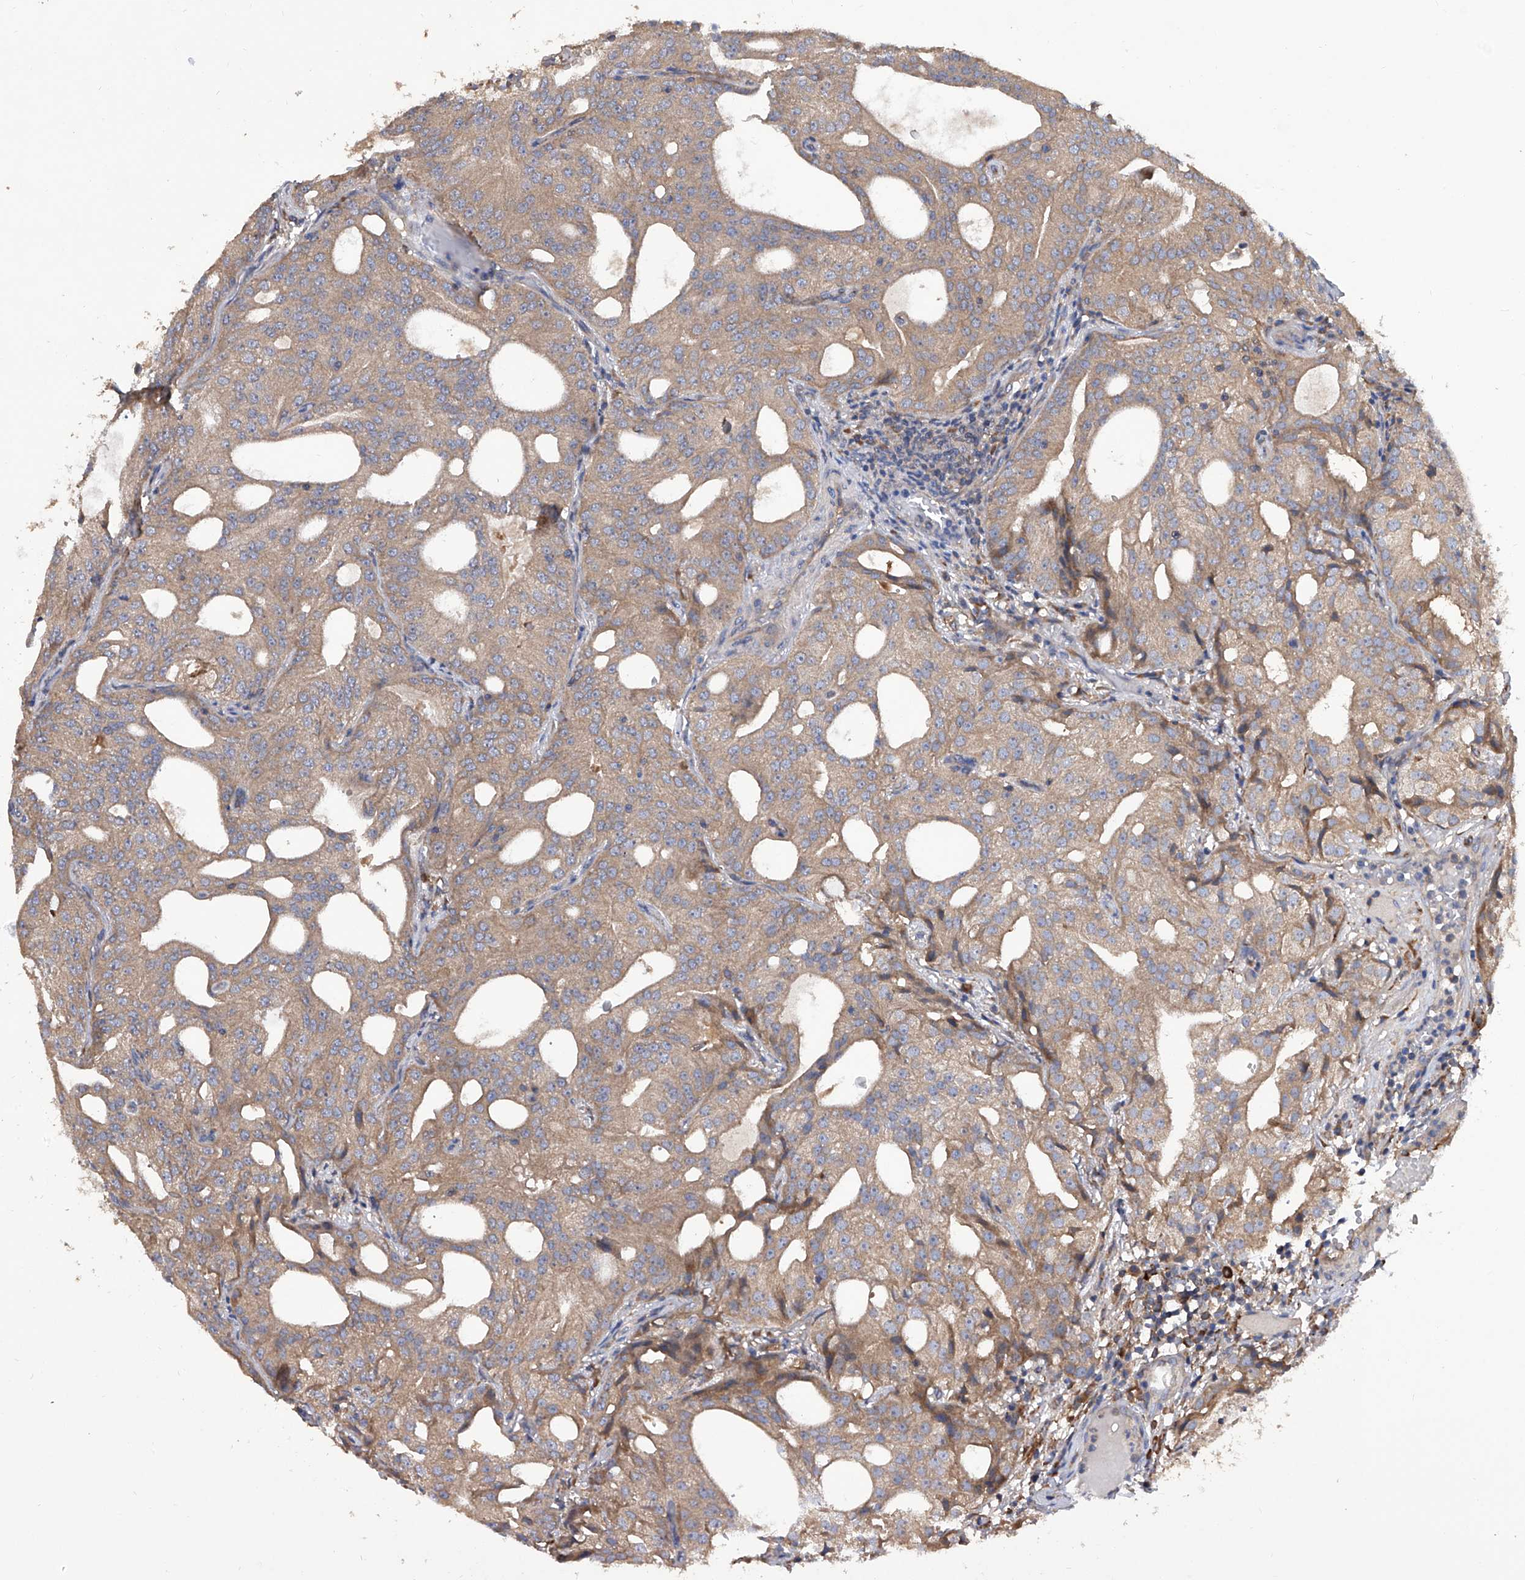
{"staining": {"intensity": "weak", "quantity": ">75%", "location": "cytoplasmic/membranous"}, "tissue": "prostate cancer", "cell_type": "Tumor cells", "image_type": "cancer", "snomed": [{"axis": "morphology", "description": "Adenocarcinoma, Medium grade"}, {"axis": "topography", "description": "Prostate"}], "caption": "Immunohistochemistry of prostate cancer (medium-grade adenocarcinoma) shows low levels of weak cytoplasmic/membranous staining in about >75% of tumor cells.", "gene": "INPP5B", "patient": {"sex": "male", "age": 88}}